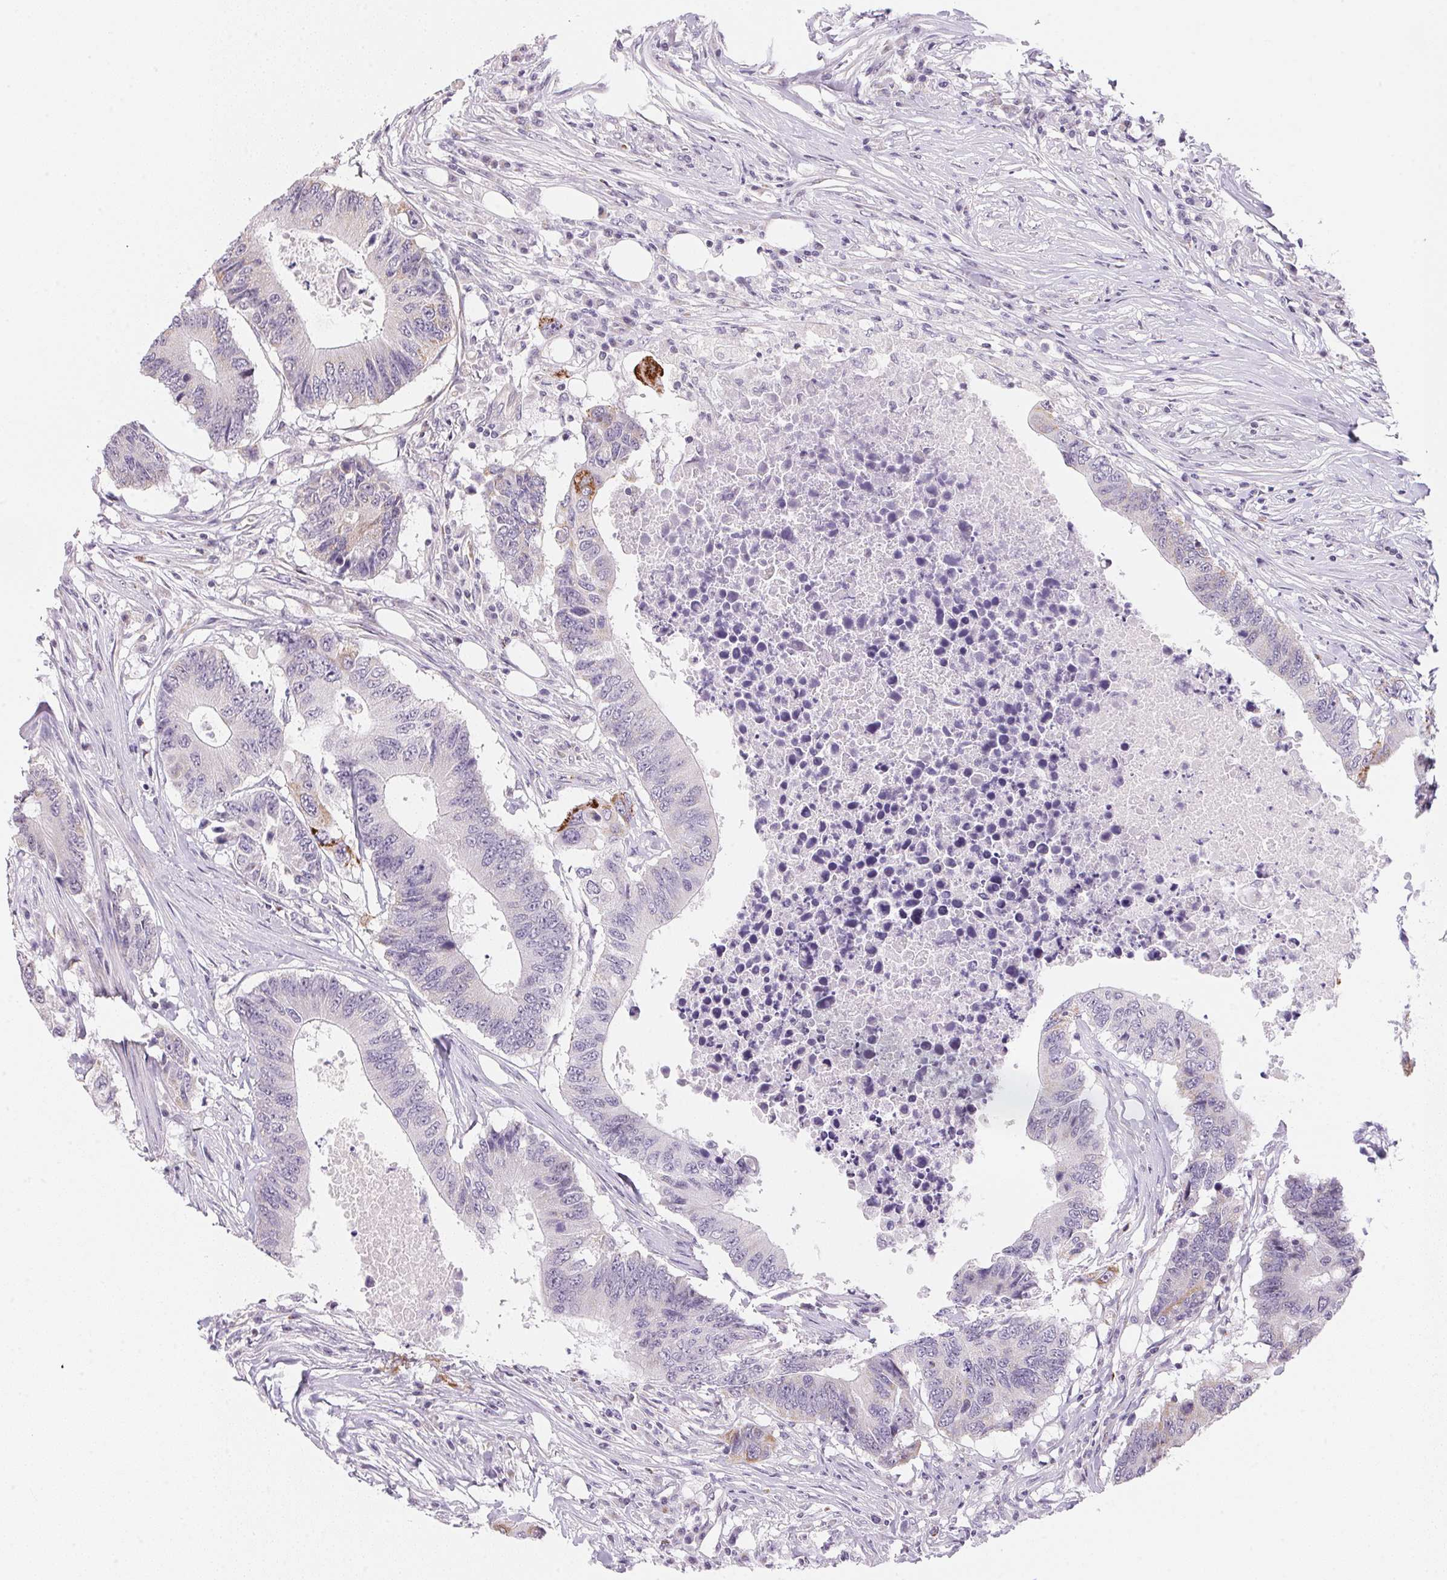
{"staining": {"intensity": "negative", "quantity": "none", "location": "none"}, "tissue": "colorectal cancer", "cell_type": "Tumor cells", "image_type": "cancer", "snomed": [{"axis": "morphology", "description": "Adenocarcinoma, NOS"}, {"axis": "topography", "description": "Colon"}], "caption": "The IHC histopathology image has no significant staining in tumor cells of colorectal cancer tissue.", "gene": "GIPC2", "patient": {"sex": "male", "age": 71}}